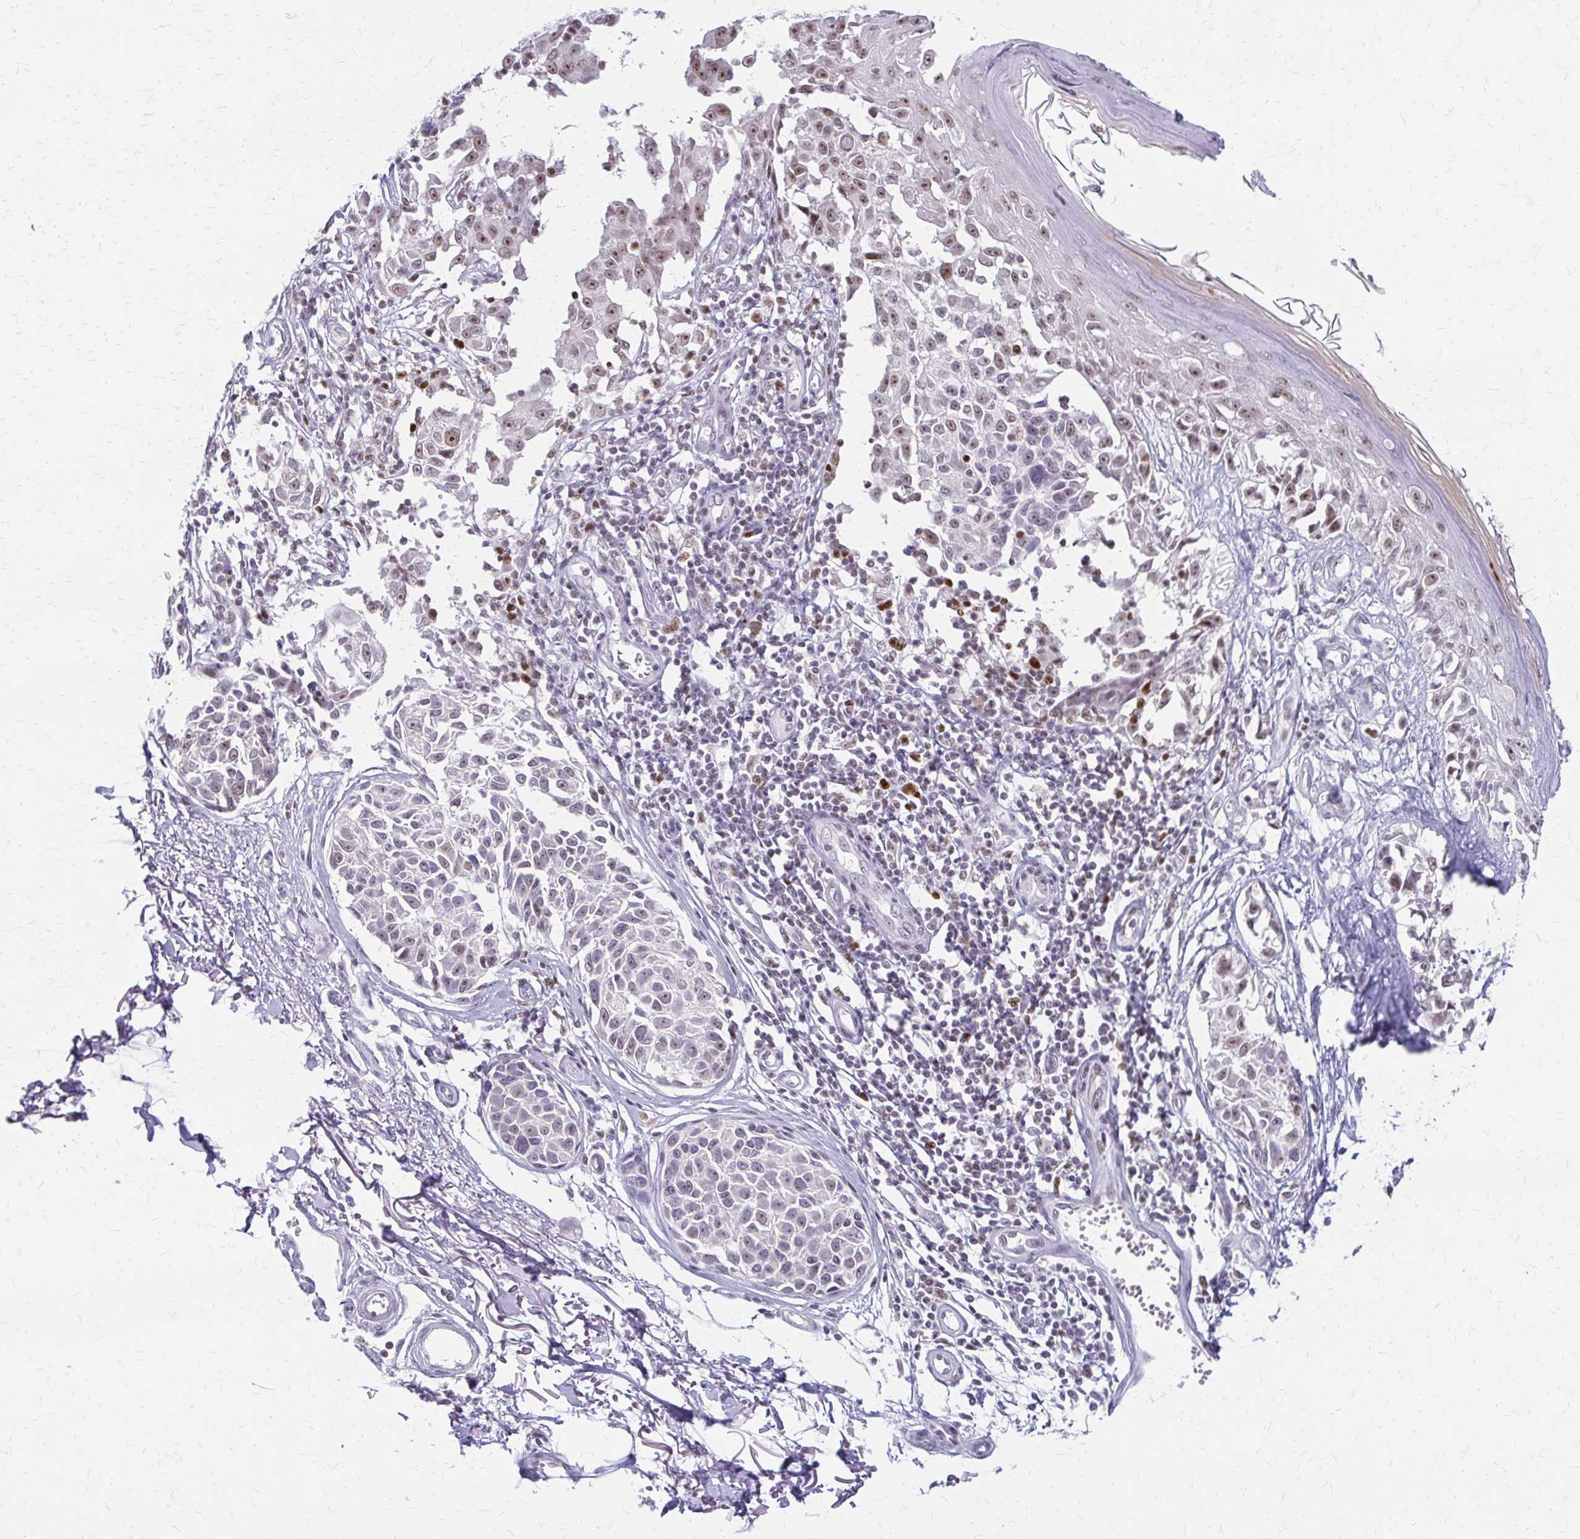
{"staining": {"intensity": "moderate", "quantity": "25%-75%", "location": "nuclear"}, "tissue": "melanoma", "cell_type": "Tumor cells", "image_type": "cancer", "snomed": [{"axis": "morphology", "description": "Malignant melanoma, NOS"}, {"axis": "topography", "description": "Skin"}], "caption": "The histopathology image demonstrates immunohistochemical staining of malignant melanoma. There is moderate nuclear expression is appreciated in about 25%-75% of tumor cells. Nuclei are stained in blue.", "gene": "EED", "patient": {"sex": "male", "age": 73}}